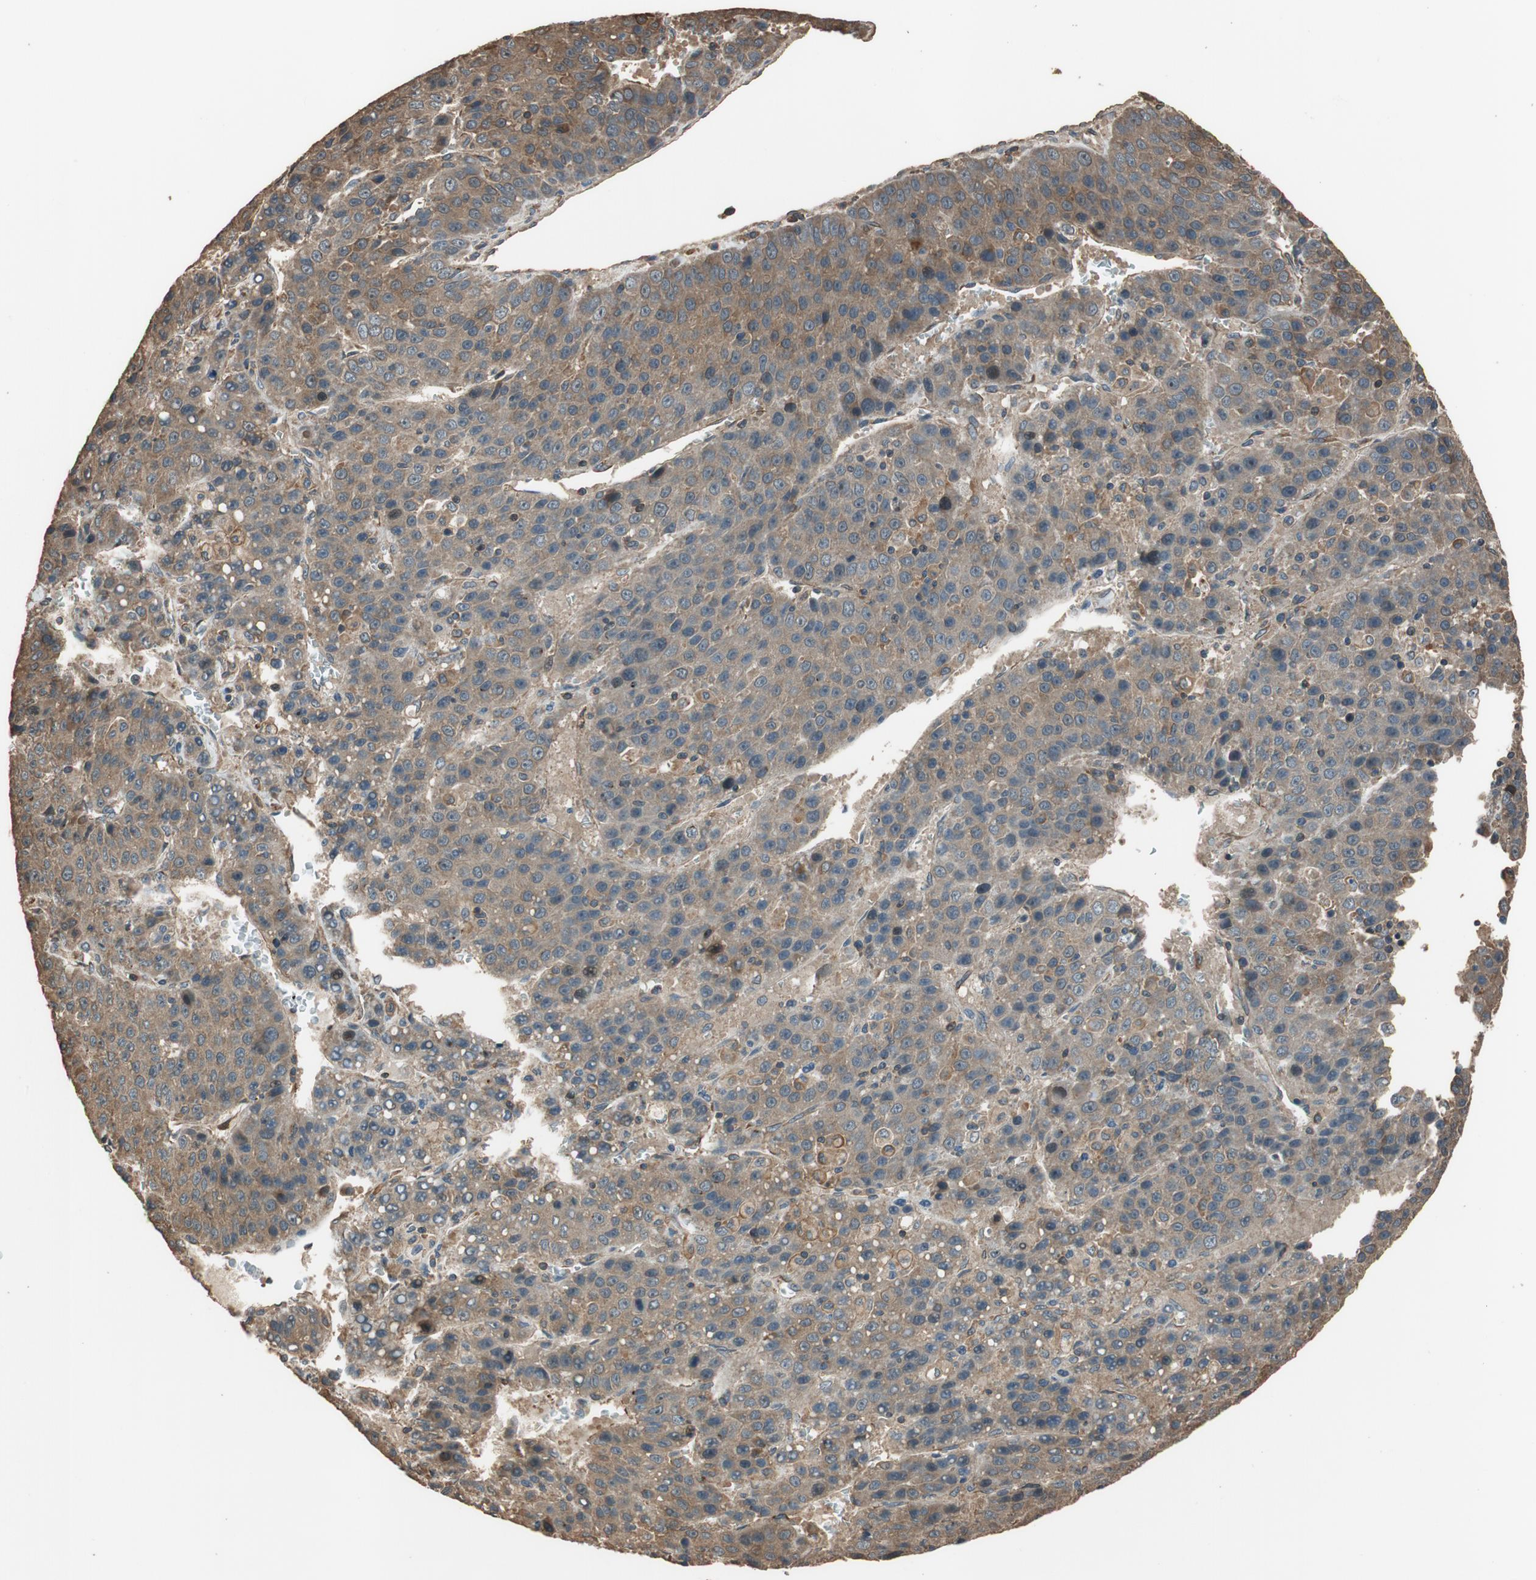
{"staining": {"intensity": "moderate", "quantity": ">75%", "location": "cytoplasmic/membranous"}, "tissue": "liver cancer", "cell_type": "Tumor cells", "image_type": "cancer", "snomed": [{"axis": "morphology", "description": "Carcinoma, Hepatocellular, NOS"}, {"axis": "topography", "description": "Liver"}], "caption": "This image demonstrates IHC staining of hepatocellular carcinoma (liver), with medium moderate cytoplasmic/membranous expression in about >75% of tumor cells.", "gene": "MST1R", "patient": {"sex": "female", "age": 53}}